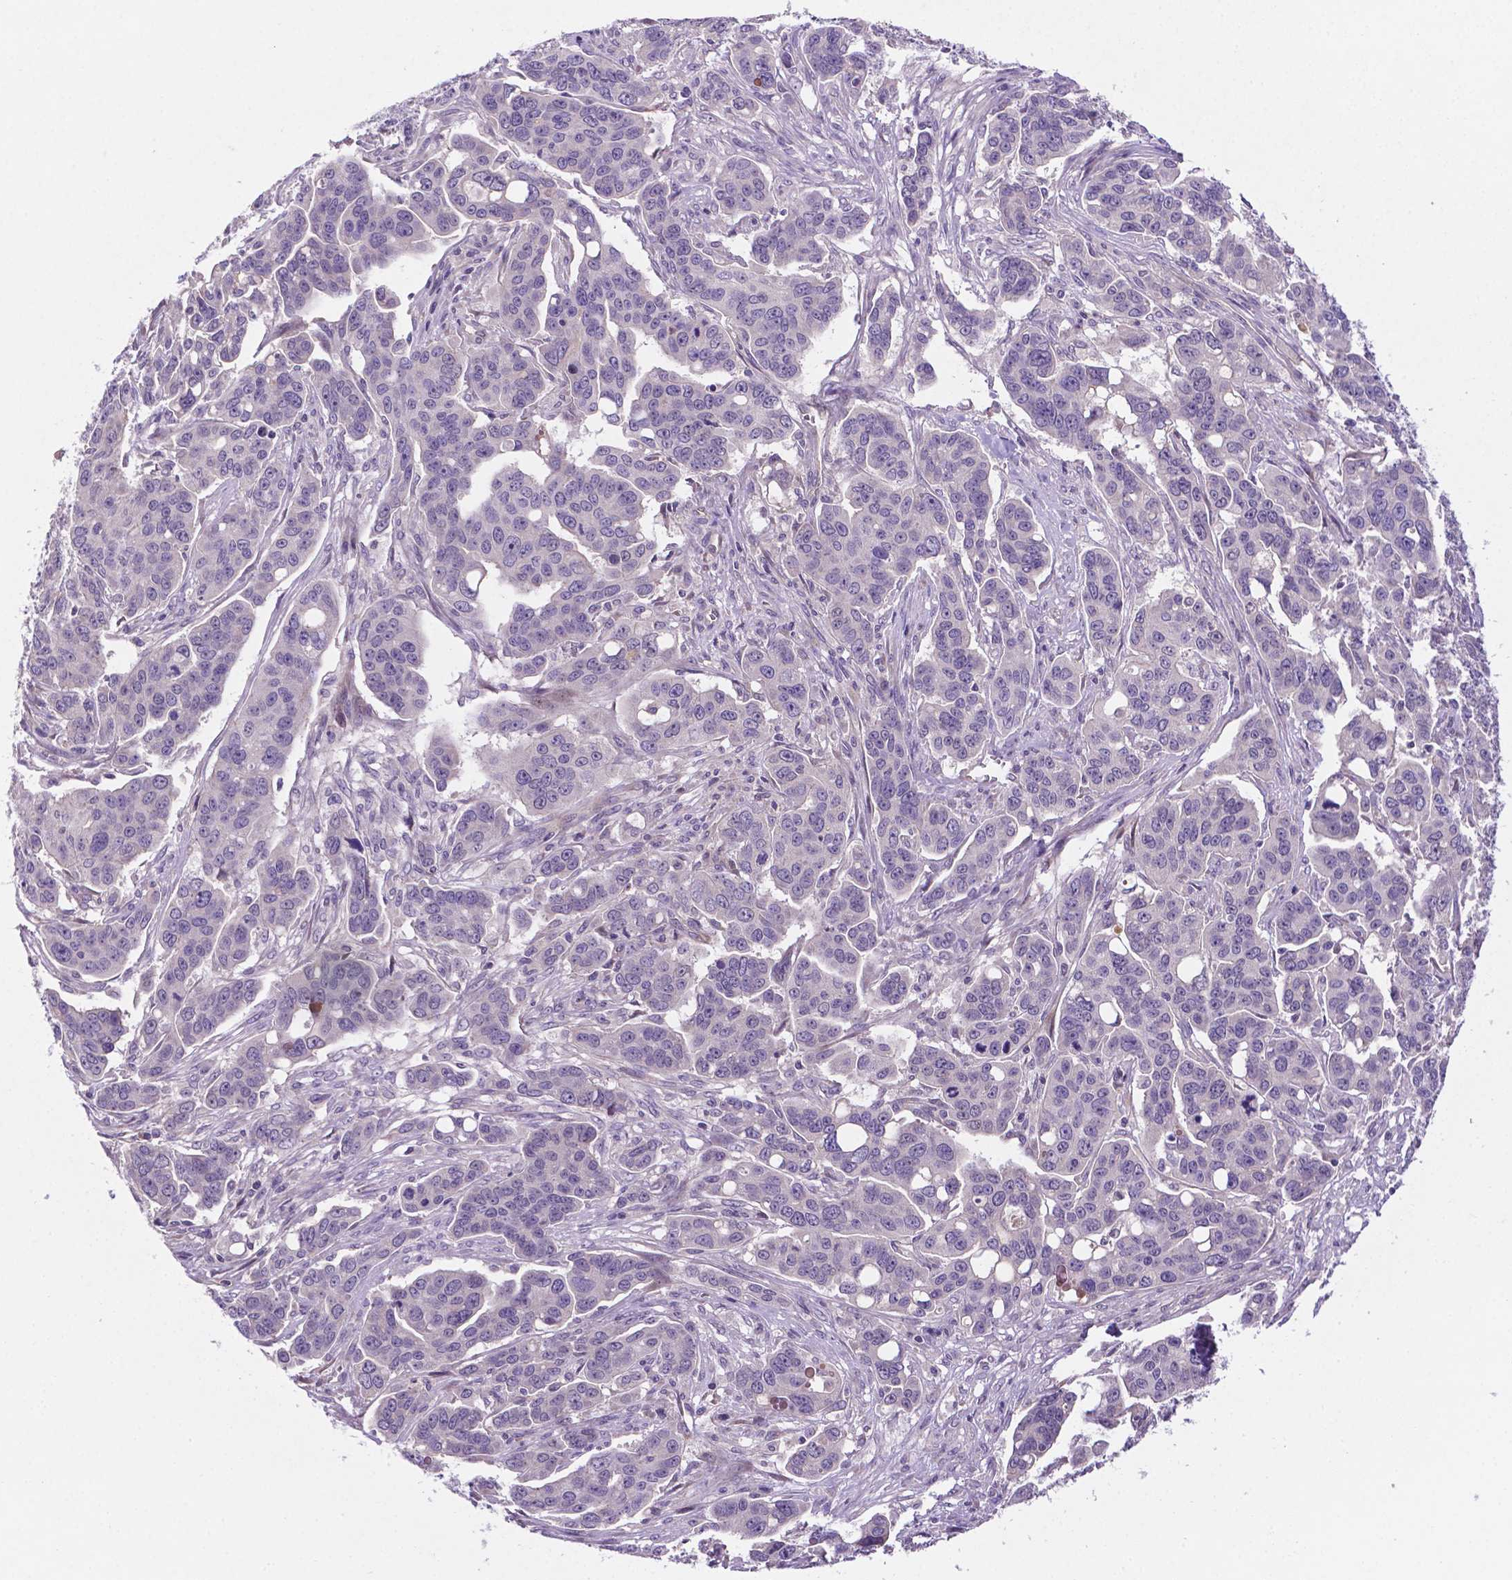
{"staining": {"intensity": "negative", "quantity": "none", "location": "none"}, "tissue": "ovarian cancer", "cell_type": "Tumor cells", "image_type": "cancer", "snomed": [{"axis": "morphology", "description": "Carcinoma, endometroid"}, {"axis": "topography", "description": "Ovary"}], "caption": "DAB (3,3'-diaminobenzidine) immunohistochemical staining of human ovarian cancer (endometroid carcinoma) reveals no significant expression in tumor cells.", "gene": "TM4SF20", "patient": {"sex": "female", "age": 78}}